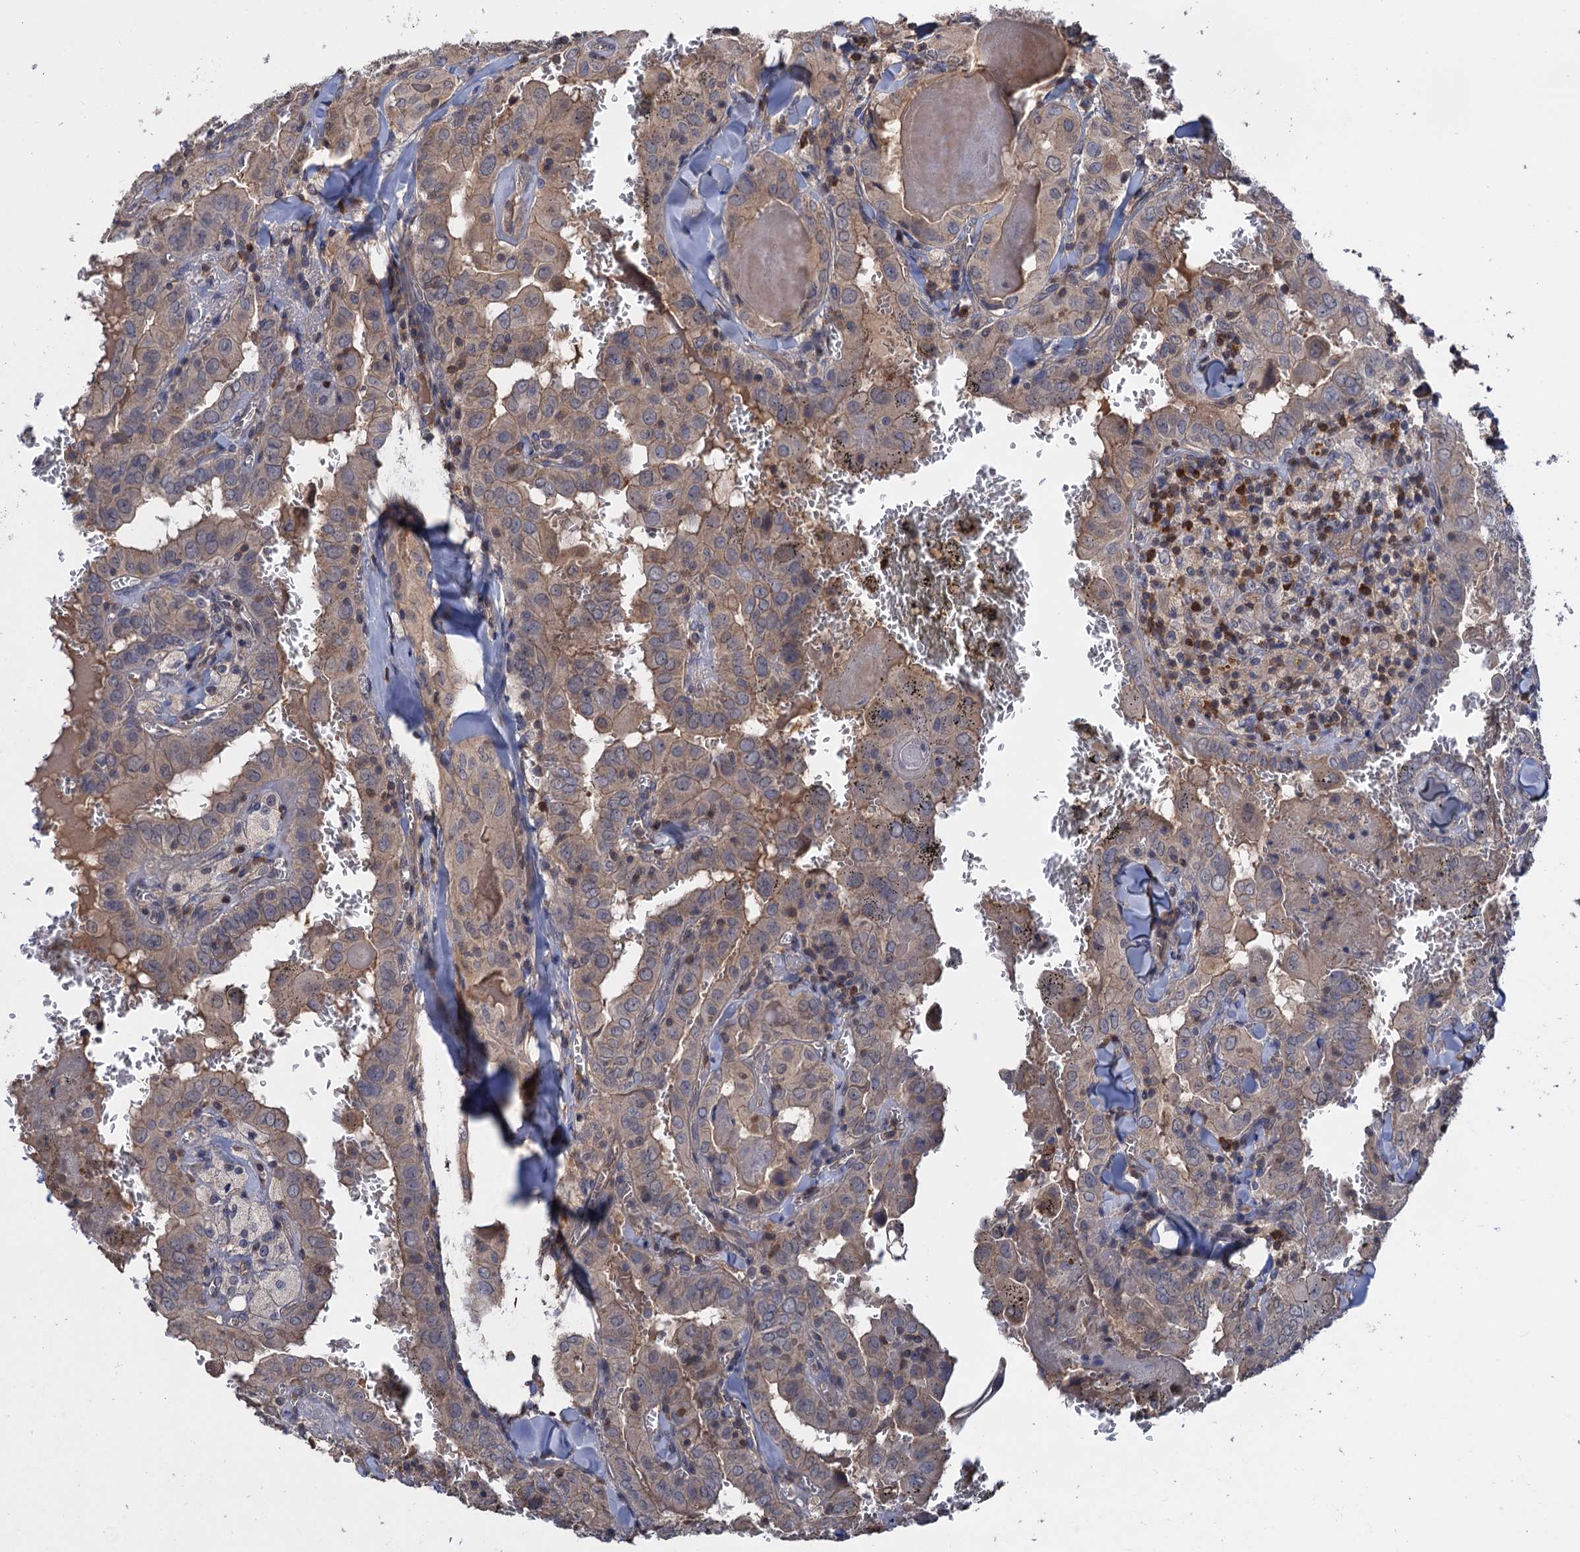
{"staining": {"intensity": "negative", "quantity": "none", "location": "none"}, "tissue": "thyroid cancer", "cell_type": "Tumor cells", "image_type": "cancer", "snomed": [{"axis": "morphology", "description": "Papillary adenocarcinoma, NOS"}, {"axis": "topography", "description": "Thyroid gland"}], "caption": "A micrograph of human thyroid cancer is negative for staining in tumor cells.", "gene": "DGKA", "patient": {"sex": "female", "age": 72}}